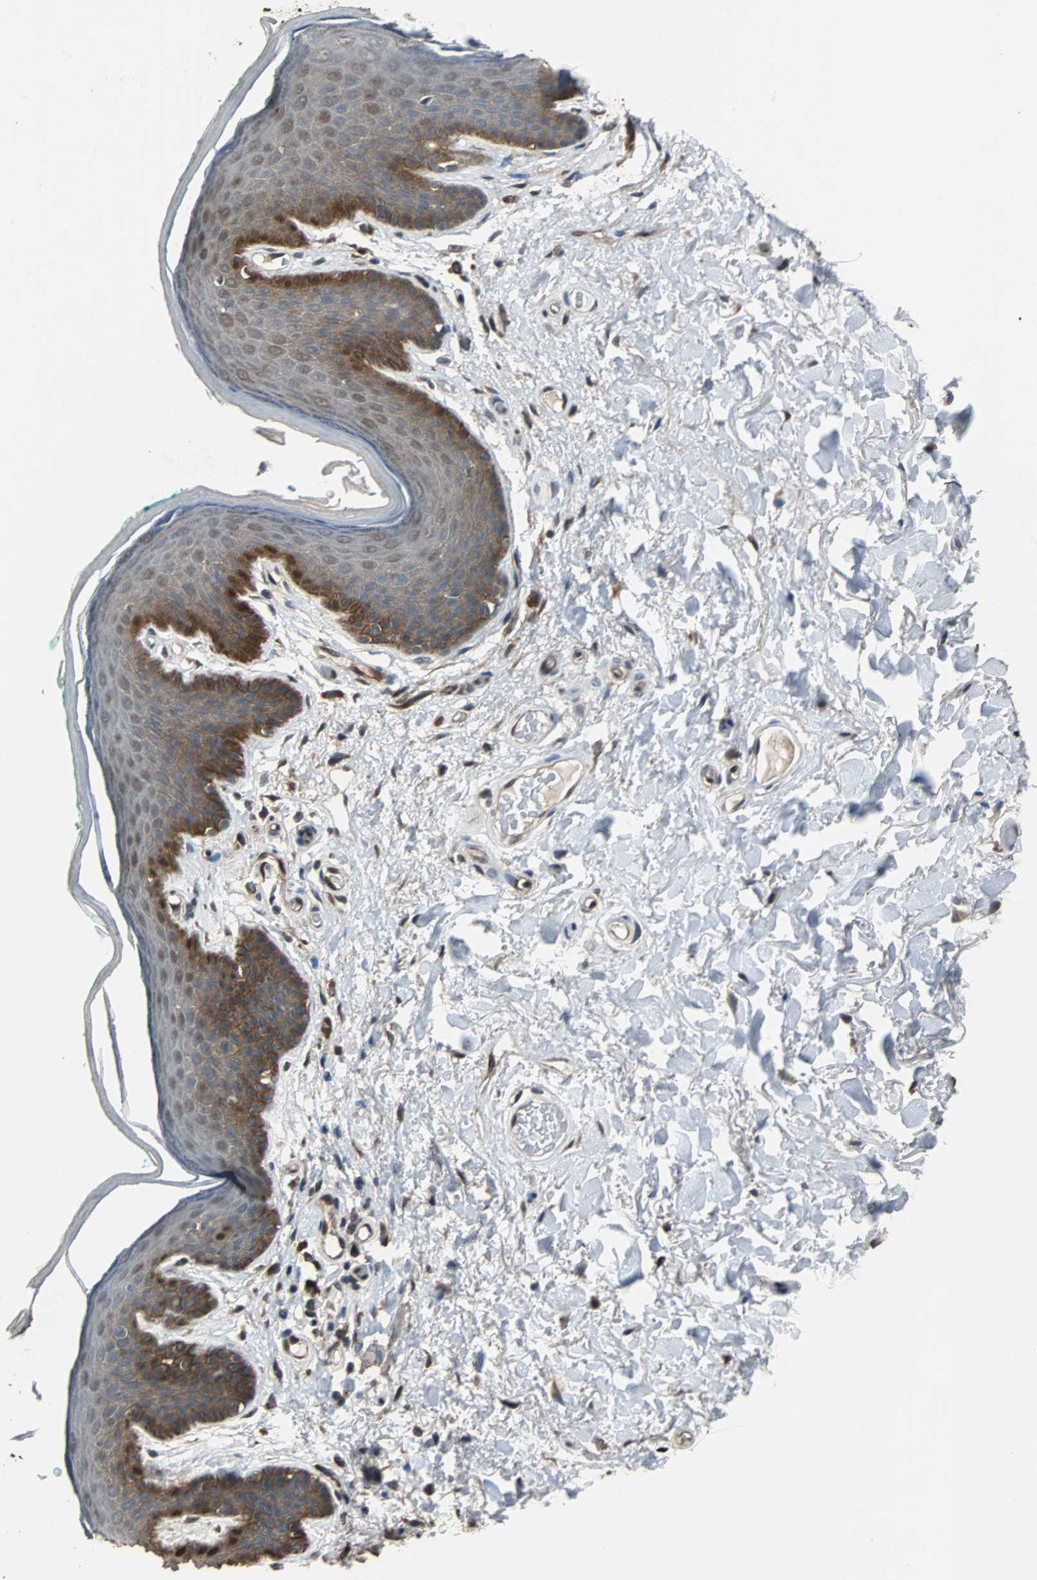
{"staining": {"intensity": "strong", "quantity": "25%-75%", "location": "cytoplasmic/membranous"}, "tissue": "skin", "cell_type": "Epidermal cells", "image_type": "normal", "snomed": [{"axis": "morphology", "description": "Normal tissue, NOS"}, {"axis": "topography", "description": "Anal"}], "caption": "Protein expression analysis of normal human skin reveals strong cytoplasmic/membranous expression in about 25%-75% of epidermal cells. (Brightfield microscopy of DAB IHC at high magnification).", "gene": "NDRG1", "patient": {"sex": "male", "age": 74}}